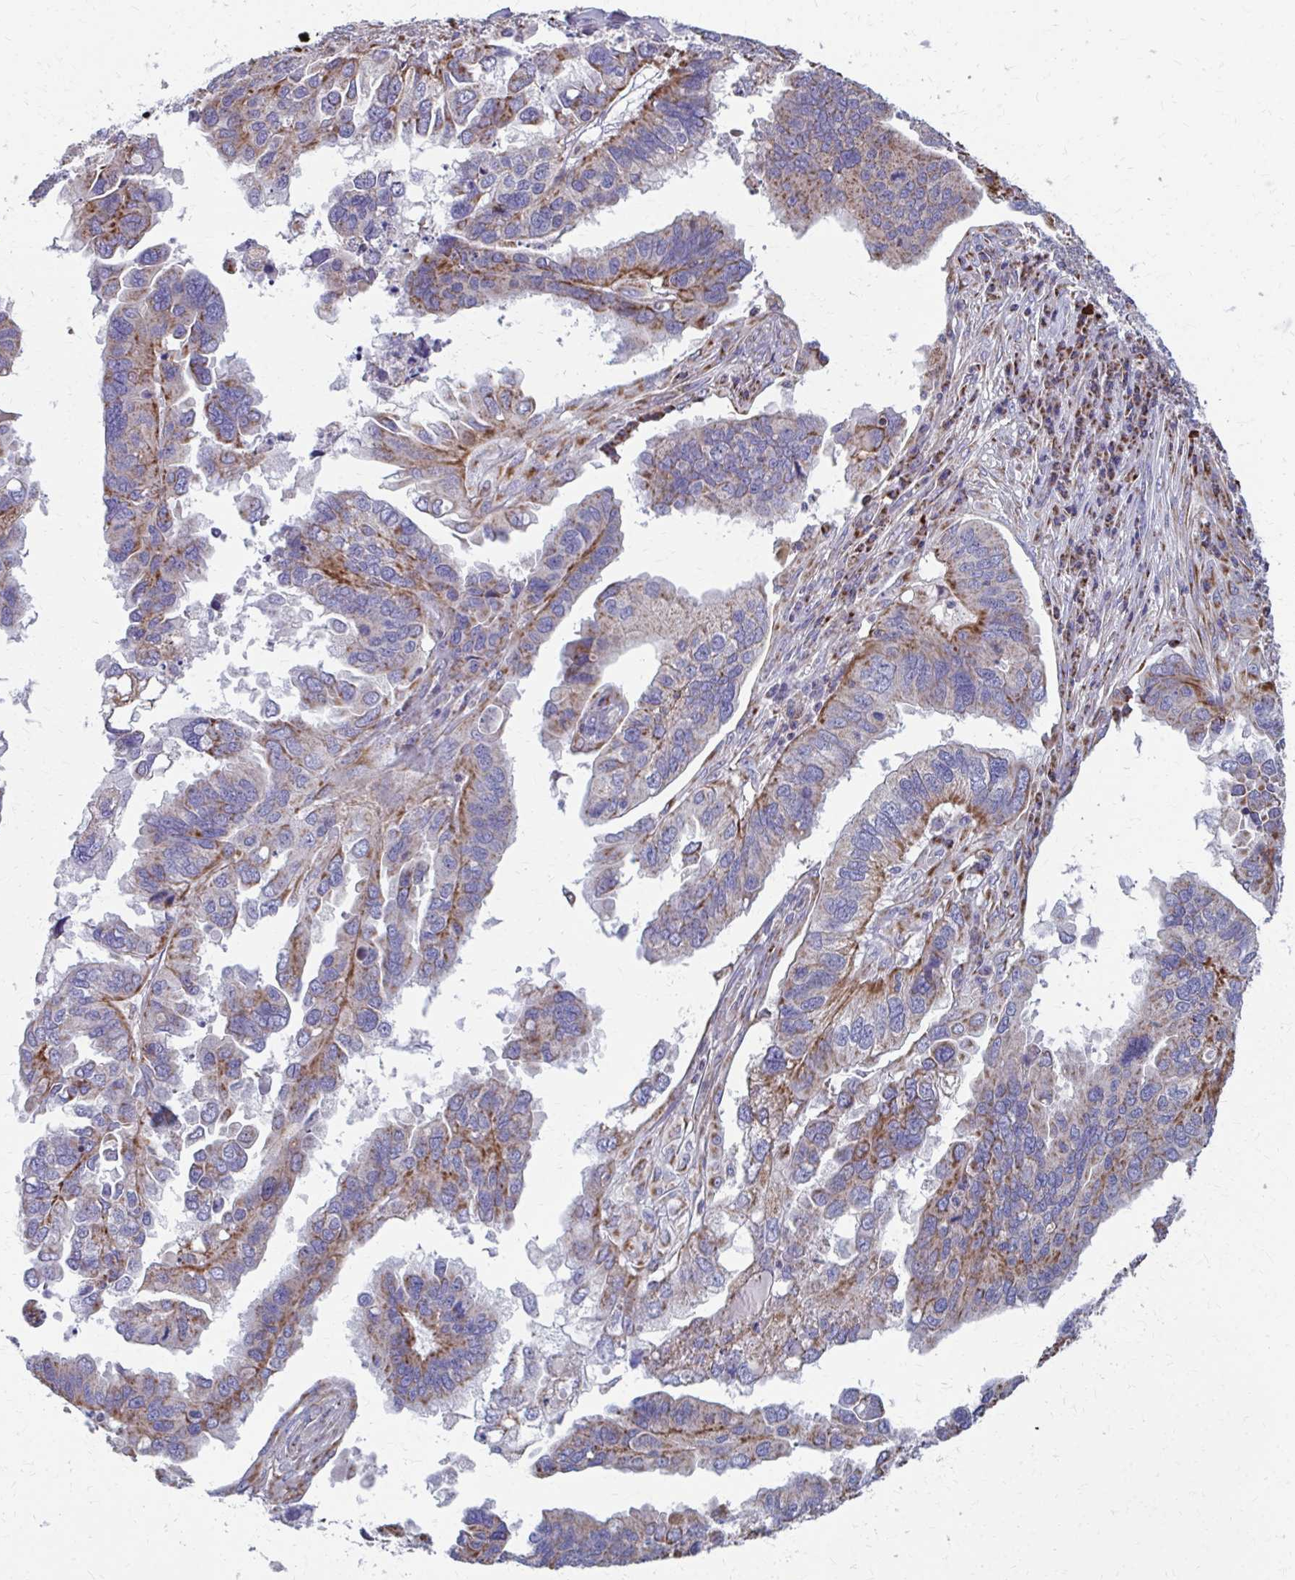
{"staining": {"intensity": "moderate", "quantity": "25%-75%", "location": "cytoplasmic/membranous"}, "tissue": "ovarian cancer", "cell_type": "Tumor cells", "image_type": "cancer", "snomed": [{"axis": "morphology", "description": "Cystadenocarcinoma, serous, NOS"}, {"axis": "topography", "description": "Ovary"}], "caption": "Tumor cells display moderate cytoplasmic/membranous expression in about 25%-75% of cells in ovarian cancer.", "gene": "RCC1L", "patient": {"sex": "female", "age": 79}}